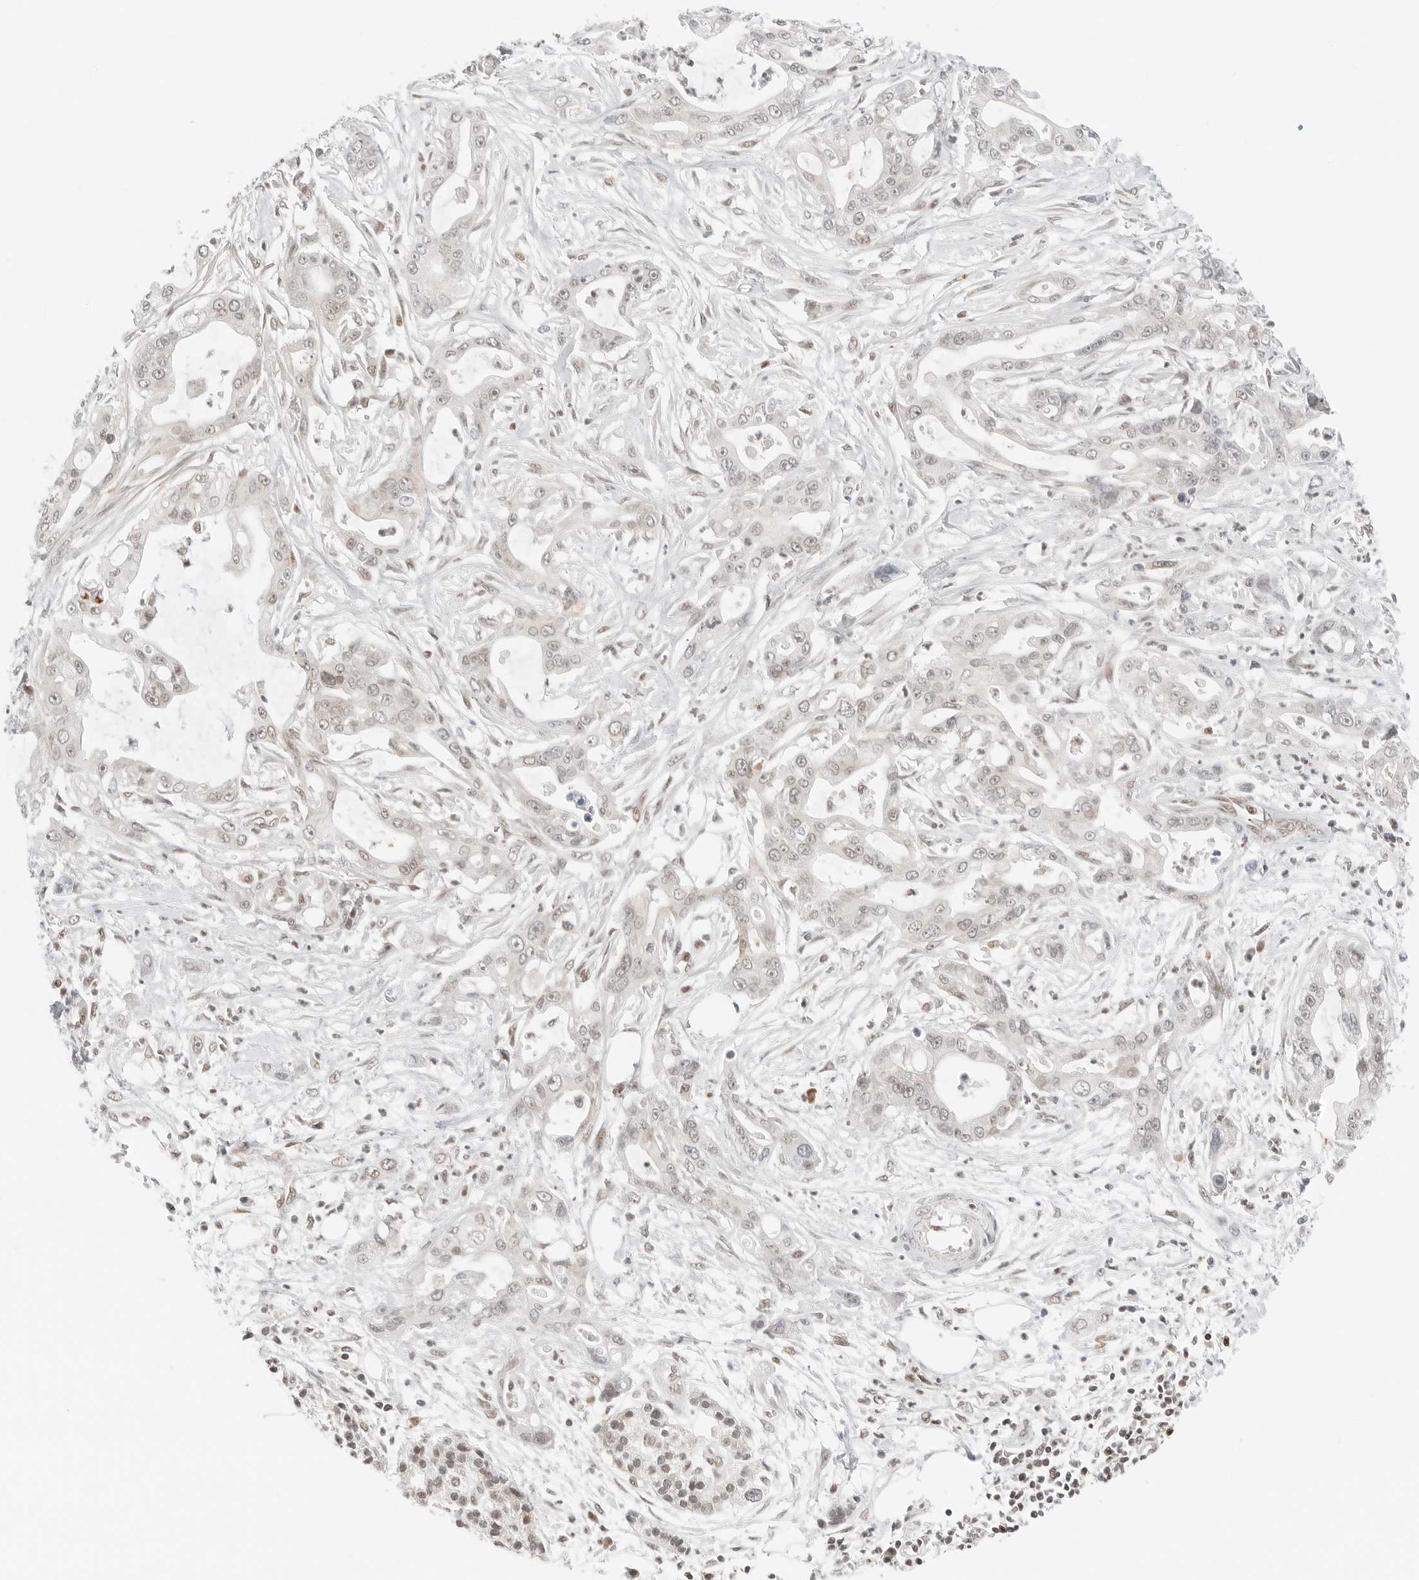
{"staining": {"intensity": "weak", "quantity": "<25%", "location": "nuclear"}, "tissue": "pancreatic cancer", "cell_type": "Tumor cells", "image_type": "cancer", "snomed": [{"axis": "morphology", "description": "Adenocarcinoma, NOS"}, {"axis": "topography", "description": "Pancreas"}], "caption": "Histopathology image shows no protein expression in tumor cells of pancreatic cancer tissue.", "gene": "CRTC2", "patient": {"sex": "male", "age": 68}}